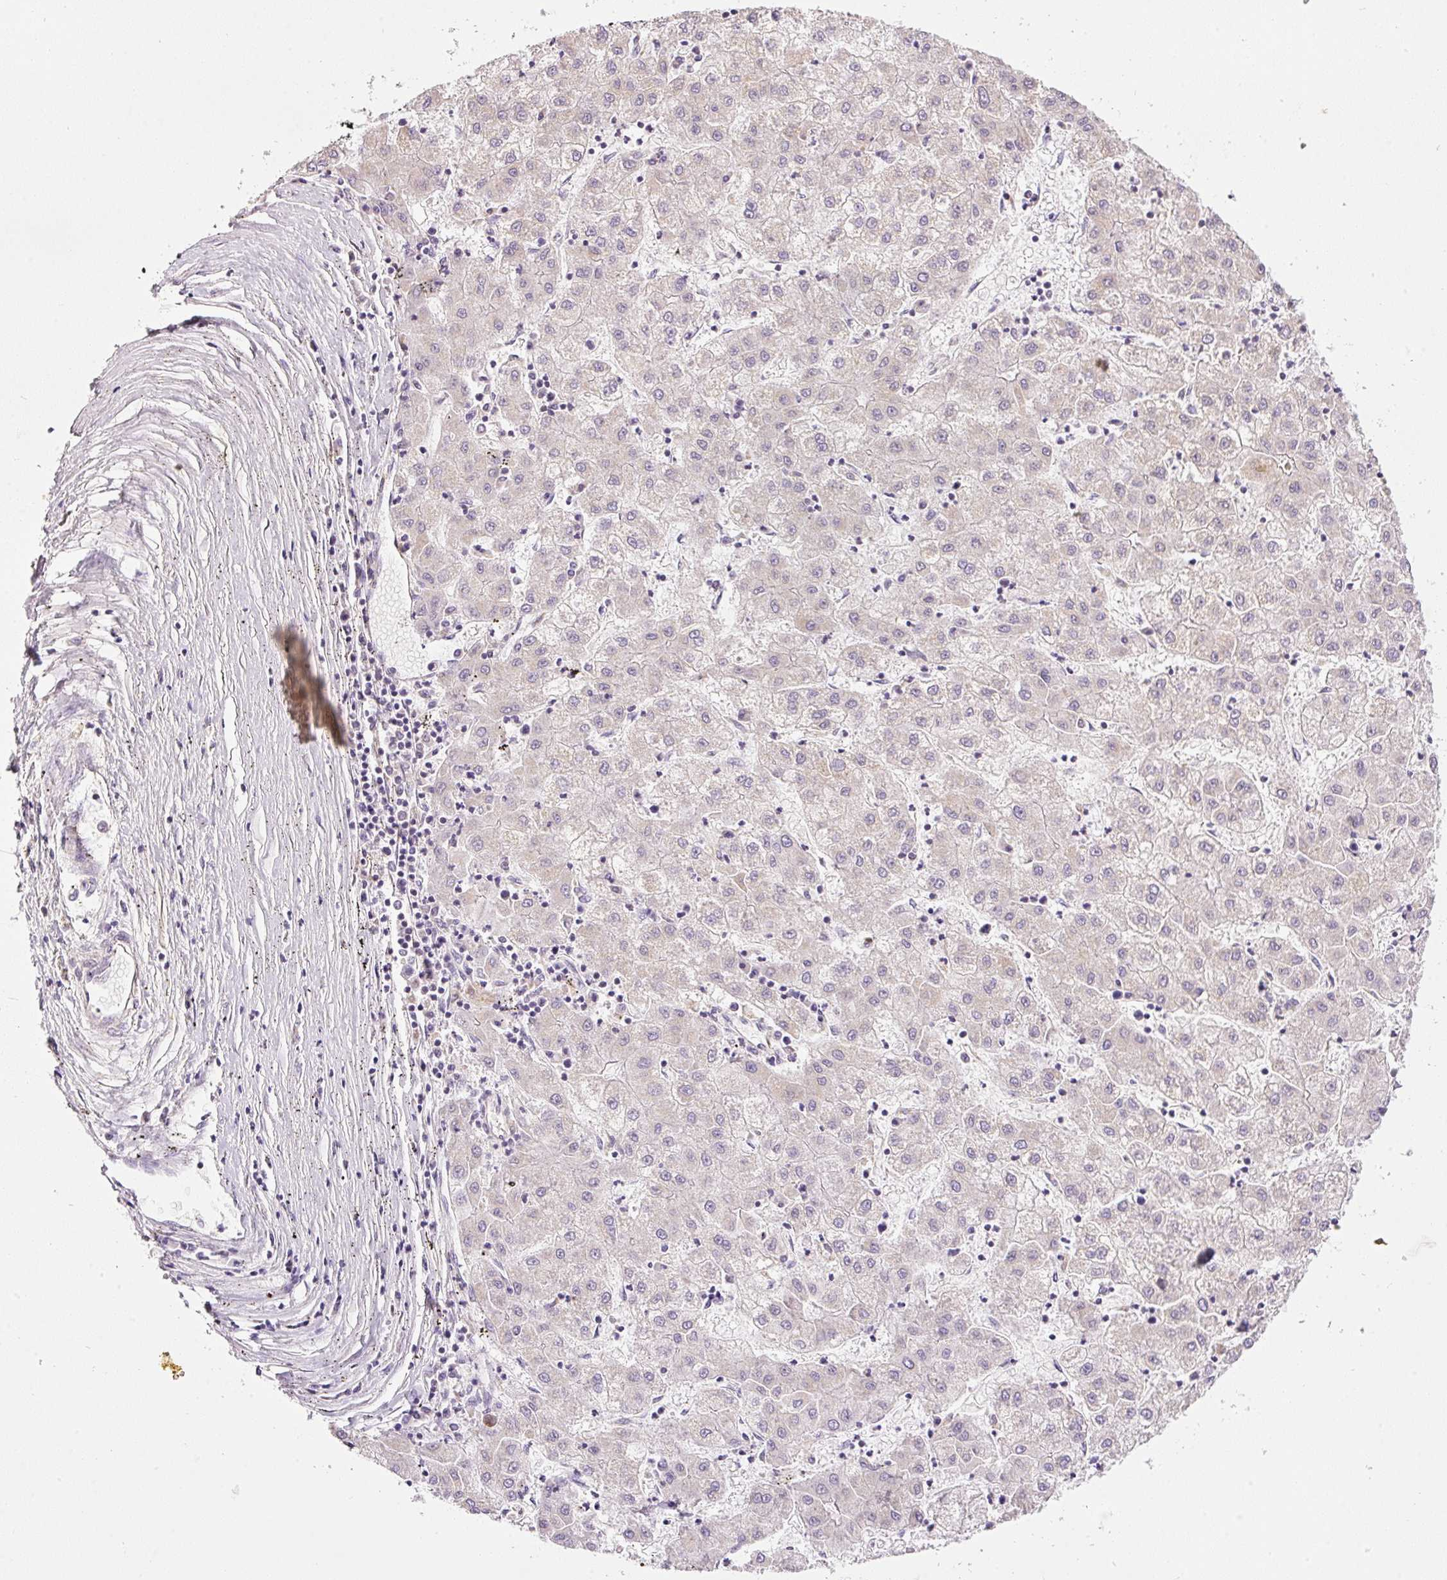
{"staining": {"intensity": "negative", "quantity": "none", "location": "none"}, "tissue": "liver cancer", "cell_type": "Tumor cells", "image_type": "cancer", "snomed": [{"axis": "morphology", "description": "Carcinoma, Hepatocellular, NOS"}, {"axis": "topography", "description": "Liver"}], "caption": "Liver cancer was stained to show a protein in brown. There is no significant staining in tumor cells. (DAB (3,3'-diaminobenzidine) immunohistochemistry (IHC) with hematoxylin counter stain).", "gene": "KPNA5", "patient": {"sex": "male", "age": 72}}